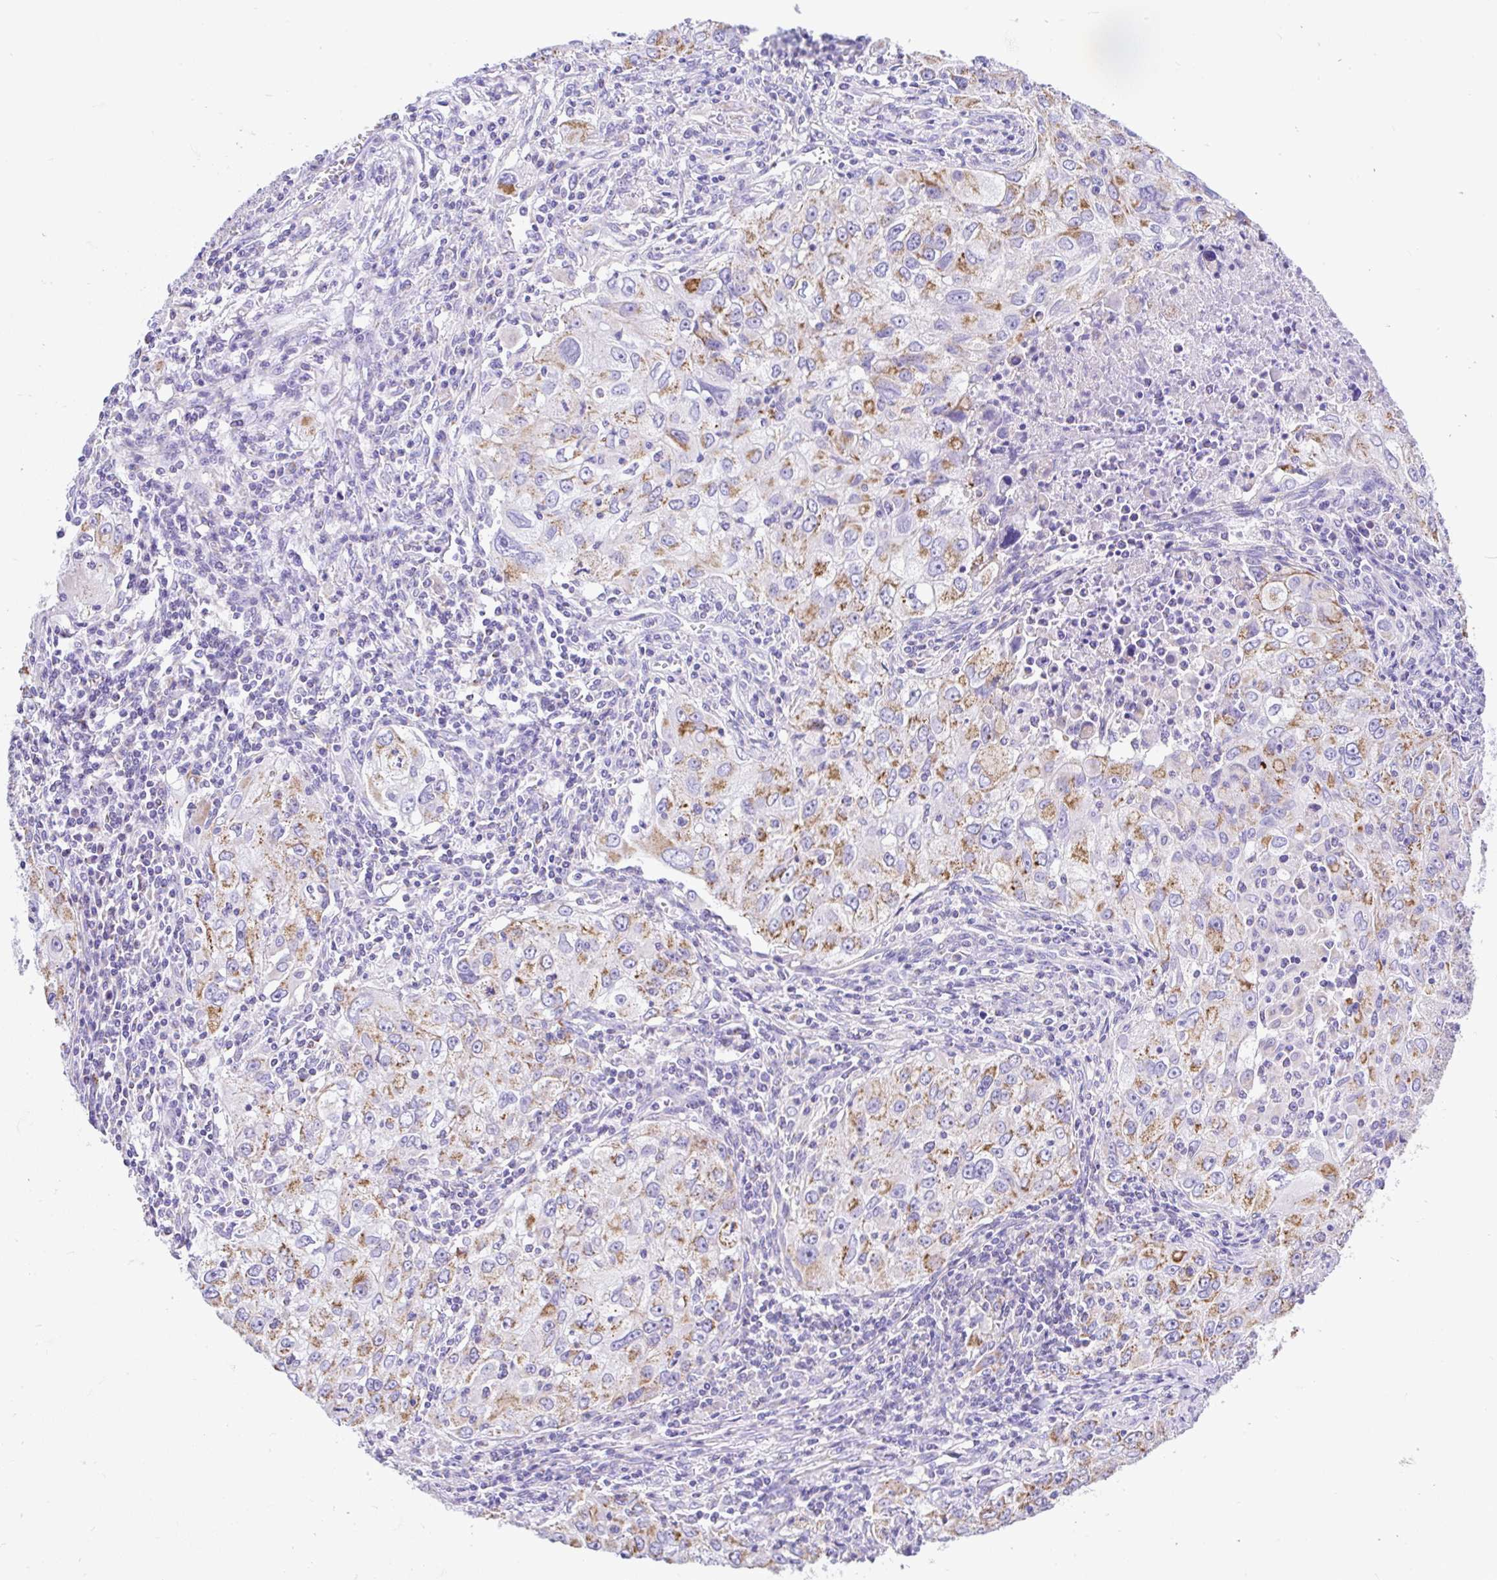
{"staining": {"intensity": "moderate", "quantity": "25%-75%", "location": "cytoplasmic/membranous"}, "tissue": "lung cancer", "cell_type": "Tumor cells", "image_type": "cancer", "snomed": [{"axis": "morphology", "description": "Adenocarcinoma, NOS"}, {"axis": "morphology", "description": "Adenocarcinoma, metastatic, NOS"}, {"axis": "topography", "description": "Lymph node"}, {"axis": "topography", "description": "Lung"}], "caption": "Lung metastatic adenocarcinoma stained with a brown dye reveals moderate cytoplasmic/membranous positive staining in about 25%-75% of tumor cells.", "gene": "SLC13A1", "patient": {"sex": "female", "age": 42}}